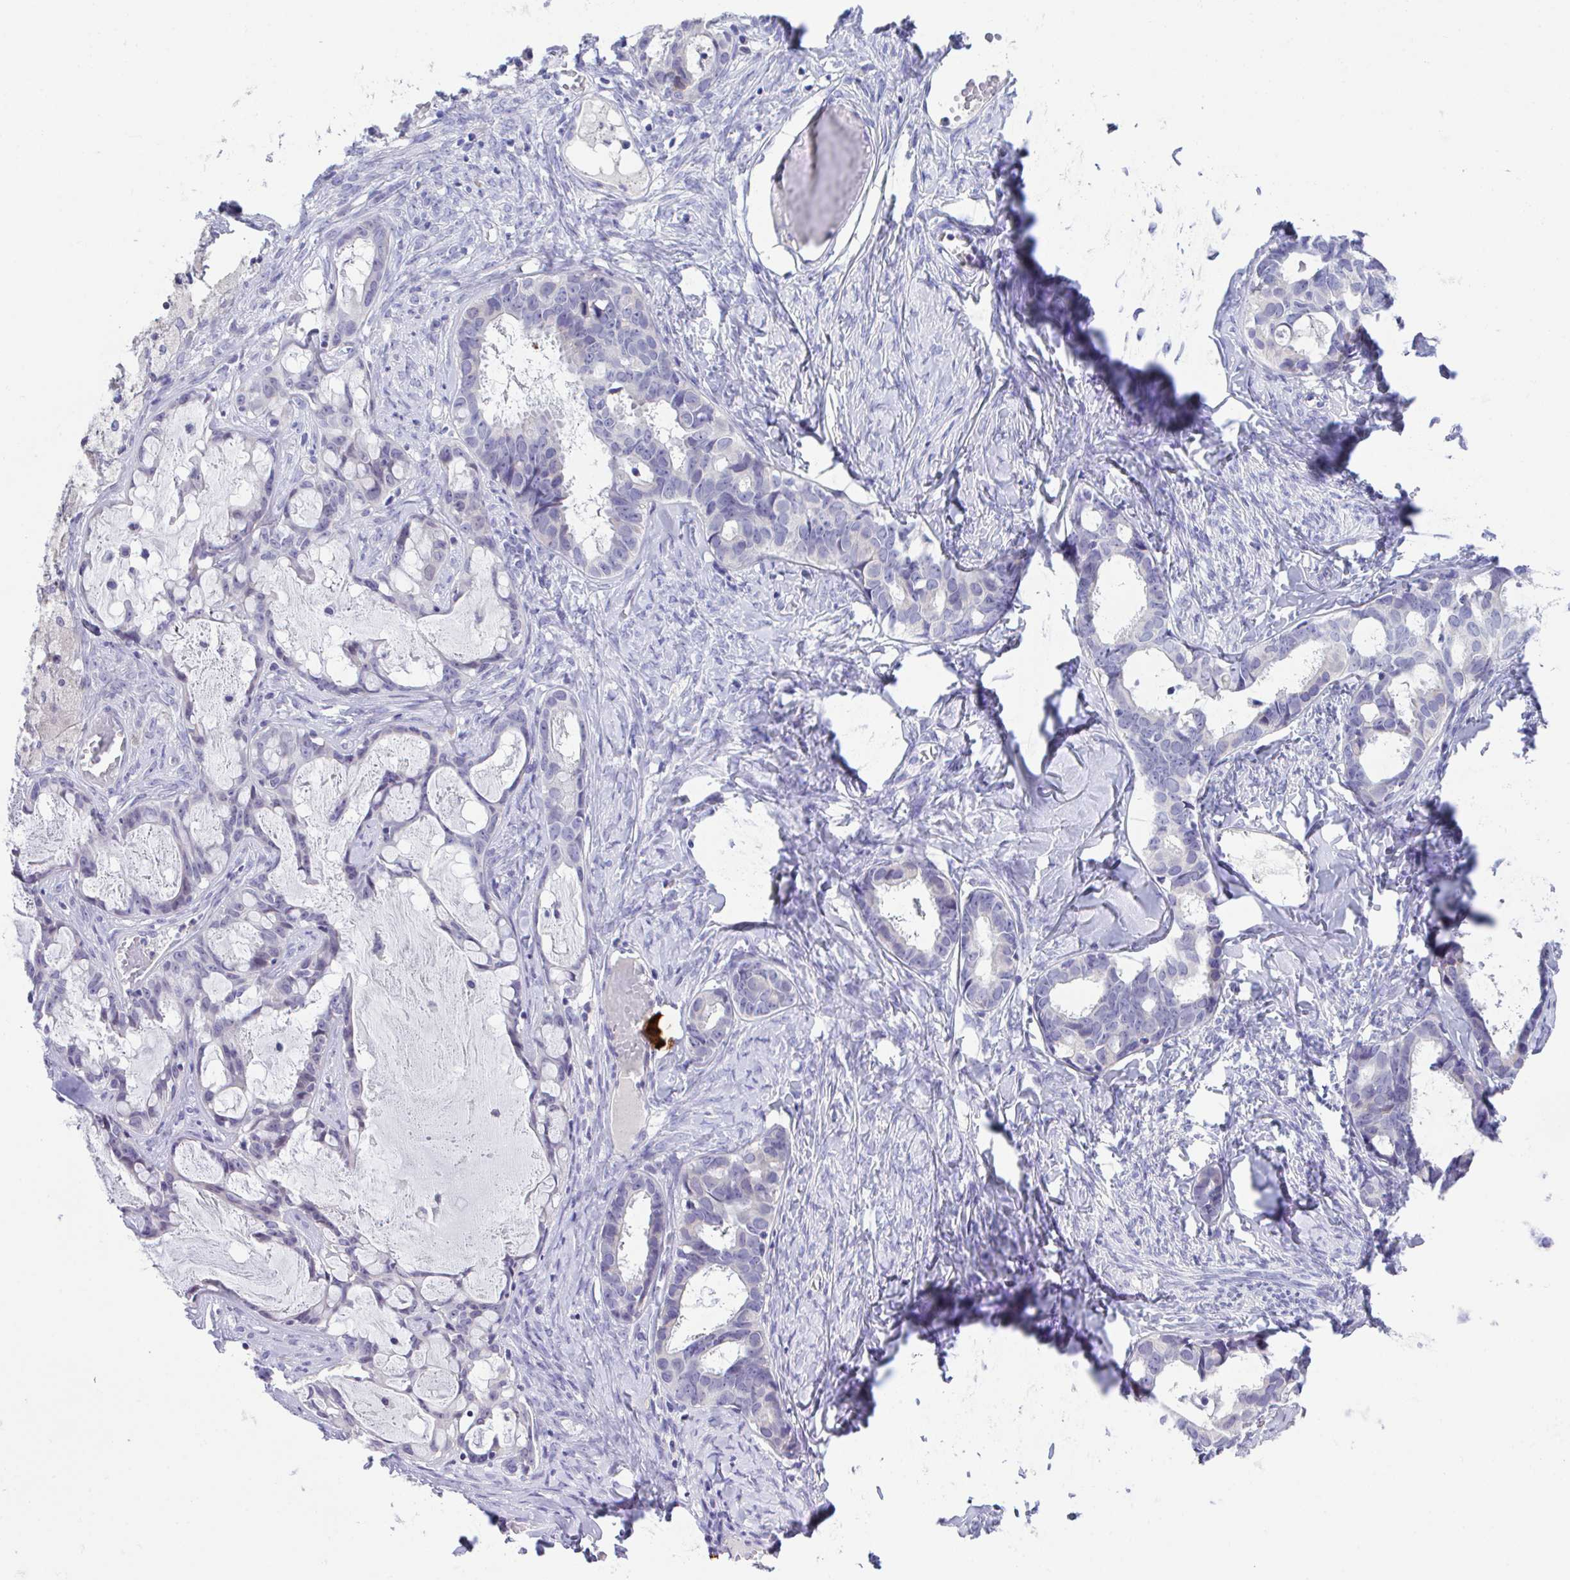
{"staining": {"intensity": "negative", "quantity": "none", "location": "none"}, "tissue": "ovarian cancer", "cell_type": "Tumor cells", "image_type": "cancer", "snomed": [{"axis": "morphology", "description": "Cystadenocarcinoma, serous, NOS"}, {"axis": "topography", "description": "Ovary"}], "caption": "Ovarian cancer (serous cystadenocarcinoma) stained for a protein using immunohistochemistry displays no positivity tumor cells.", "gene": "HOXB4", "patient": {"sex": "female", "age": 69}}